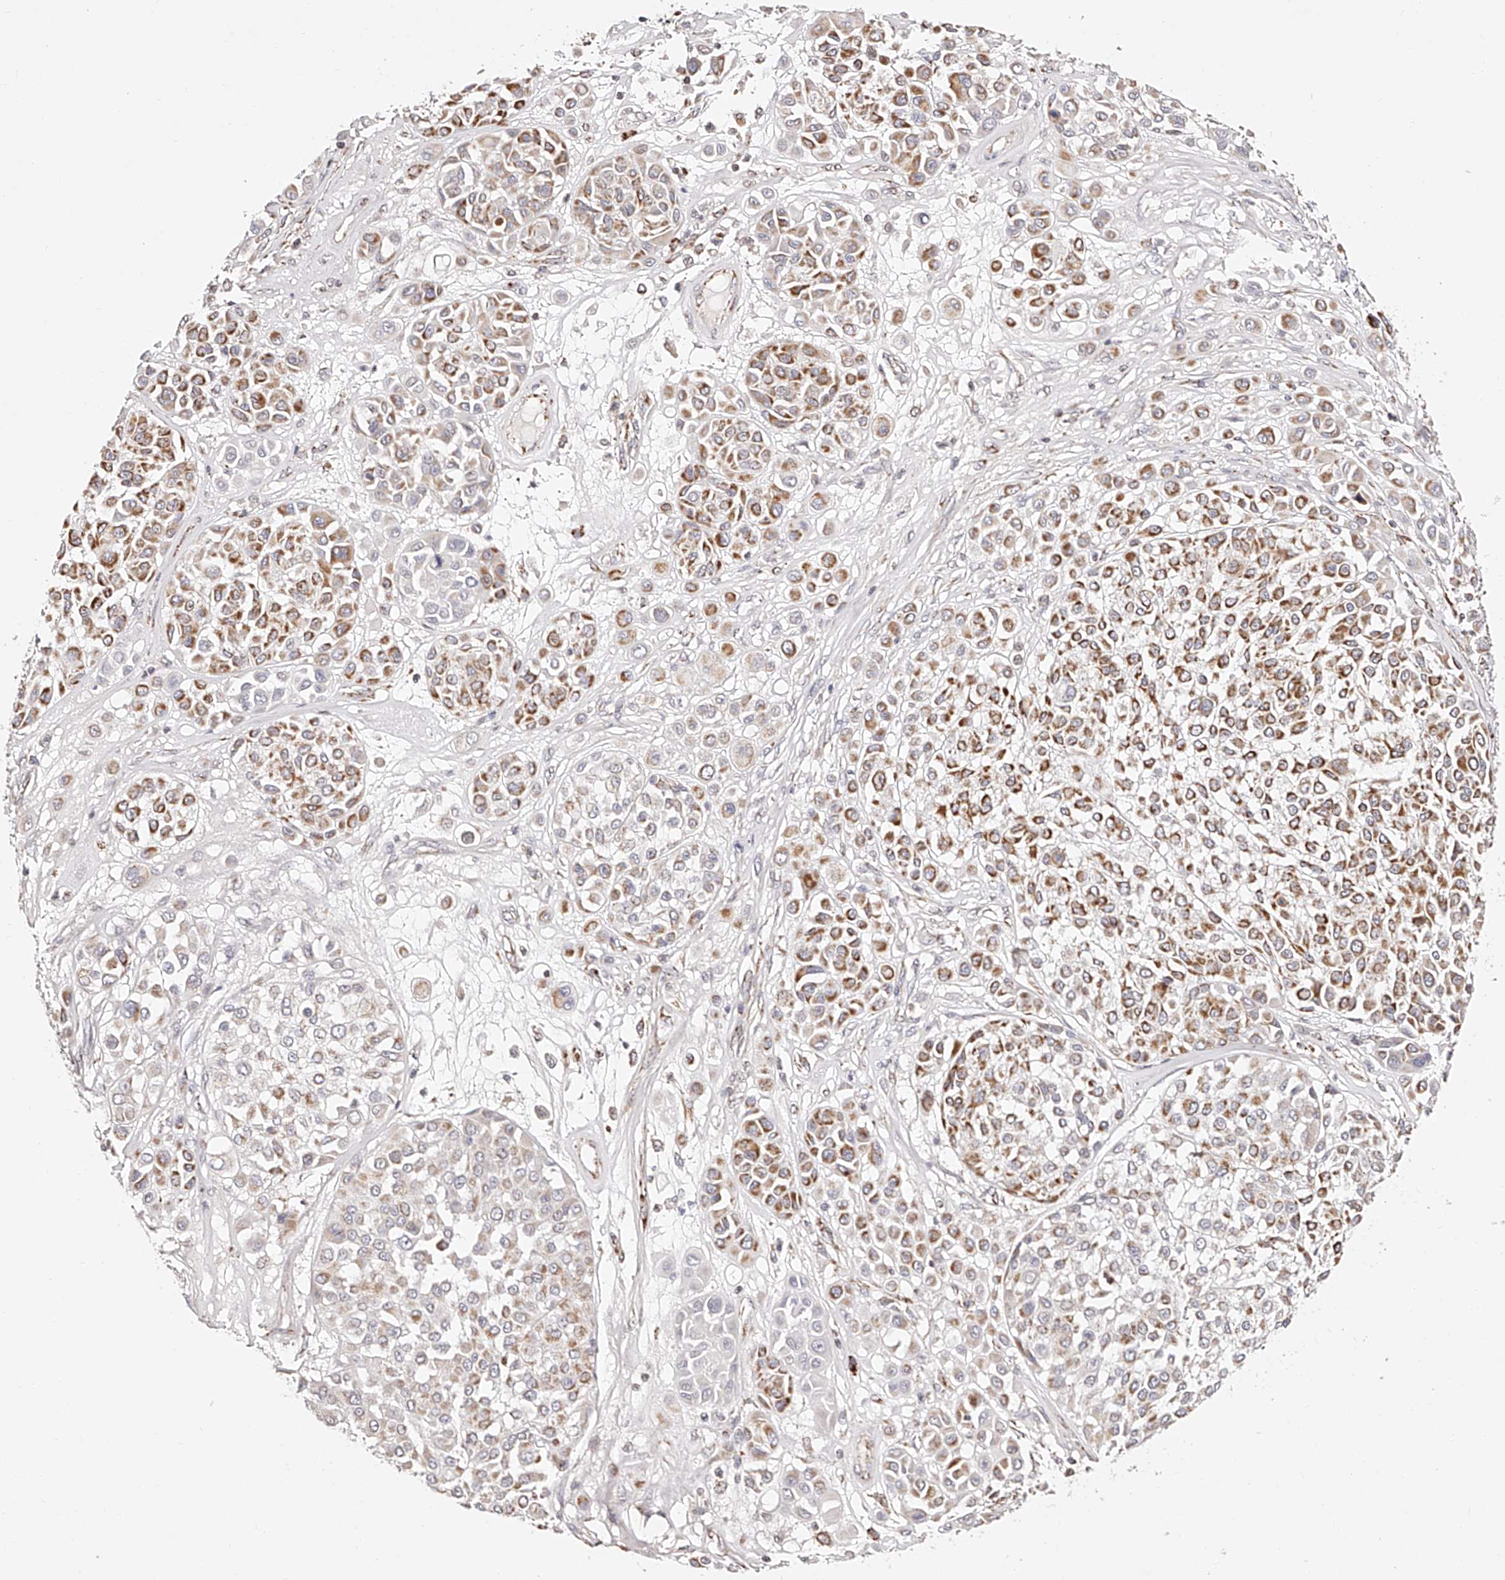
{"staining": {"intensity": "moderate", "quantity": "25%-75%", "location": "cytoplasmic/membranous"}, "tissue": "melanoma", "cell_type": "Tumor cells", "image_type": "cancer", "snomed": [{"axis": "morphology", "description": "Malignant melanoma, Metastatic site"}, {"axis": "topography", "description": "Soft tissue"}], "caption": "Immunohistochemistry (IHC) photomicrograph of neoplastic tissue: melanoma stained using immunohistochemistry demonstrates medium levels of moderate protein expression localized specifically in the cytoplasmic/membranous of tumor cells, appearing as a cytoplasmic/membranous brown color.", "gene": "NDUFV3", "patient": {"sex": "male", "age": 41}}